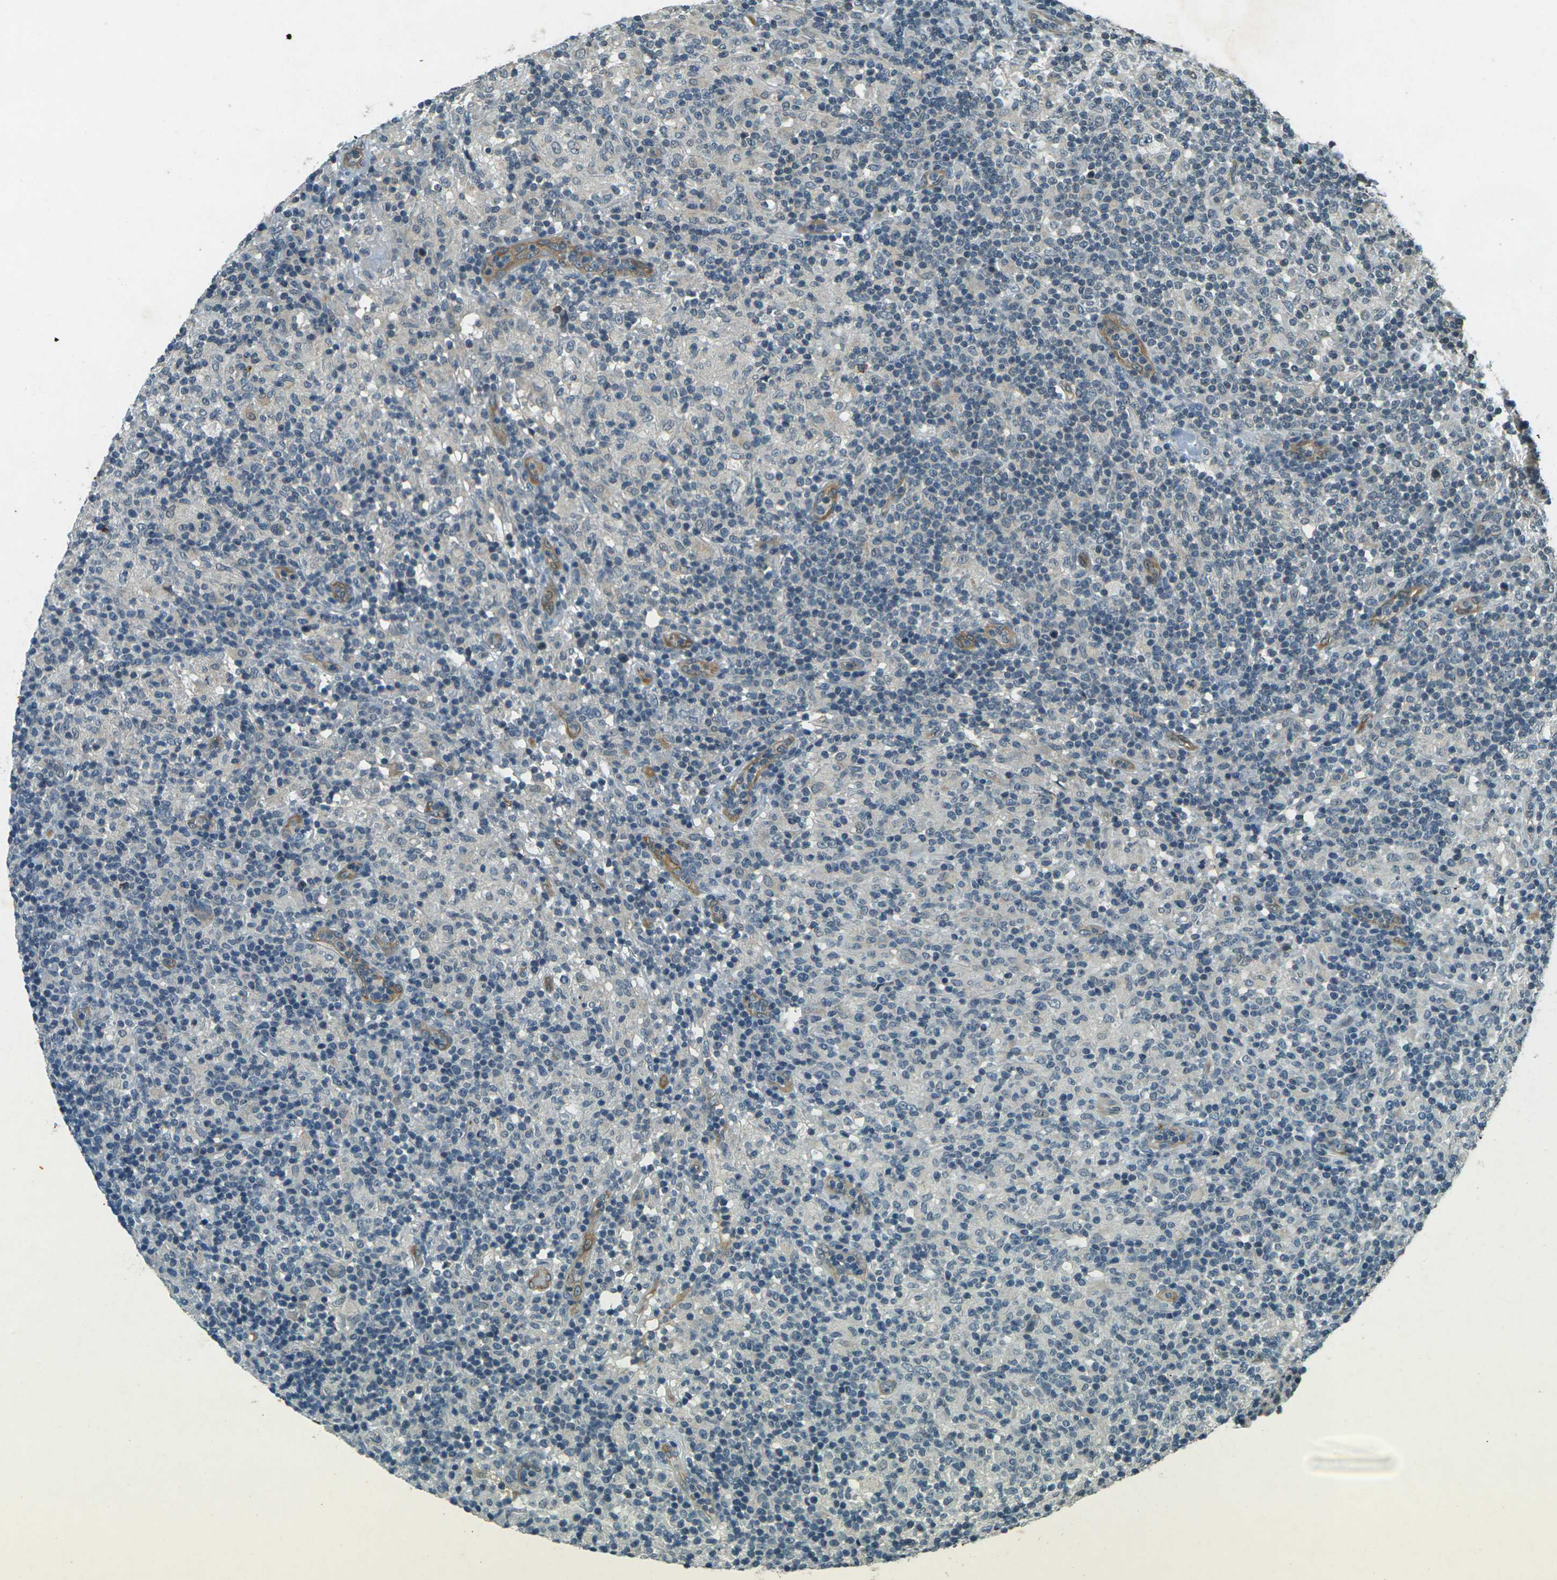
{"staining": {"intensity": "weak", "quantity": "25%-75%", "location": "cytoplasmic/membranous"}, "tissue": "lymphoma", "cell_type": "Tumor cells", "image_type": "cancer", "snomed": [{"axis": "morphology", "description": "Hodgkin's disease, NOS"}, {"axis": "topography", "description": "Lymph node"}], "caption": "Immunohistochemical staining of lymphoma displays low levels of weak cytoplasmic/membranous expression in approximately 25%-75% of tumor cells. Using DAB (brown) and hematoxylin (blue) stains, captured at high magnification using brightfield microscopy.", "gene": "PDE2A", "patient": {"sex": "male", "age": 70}}